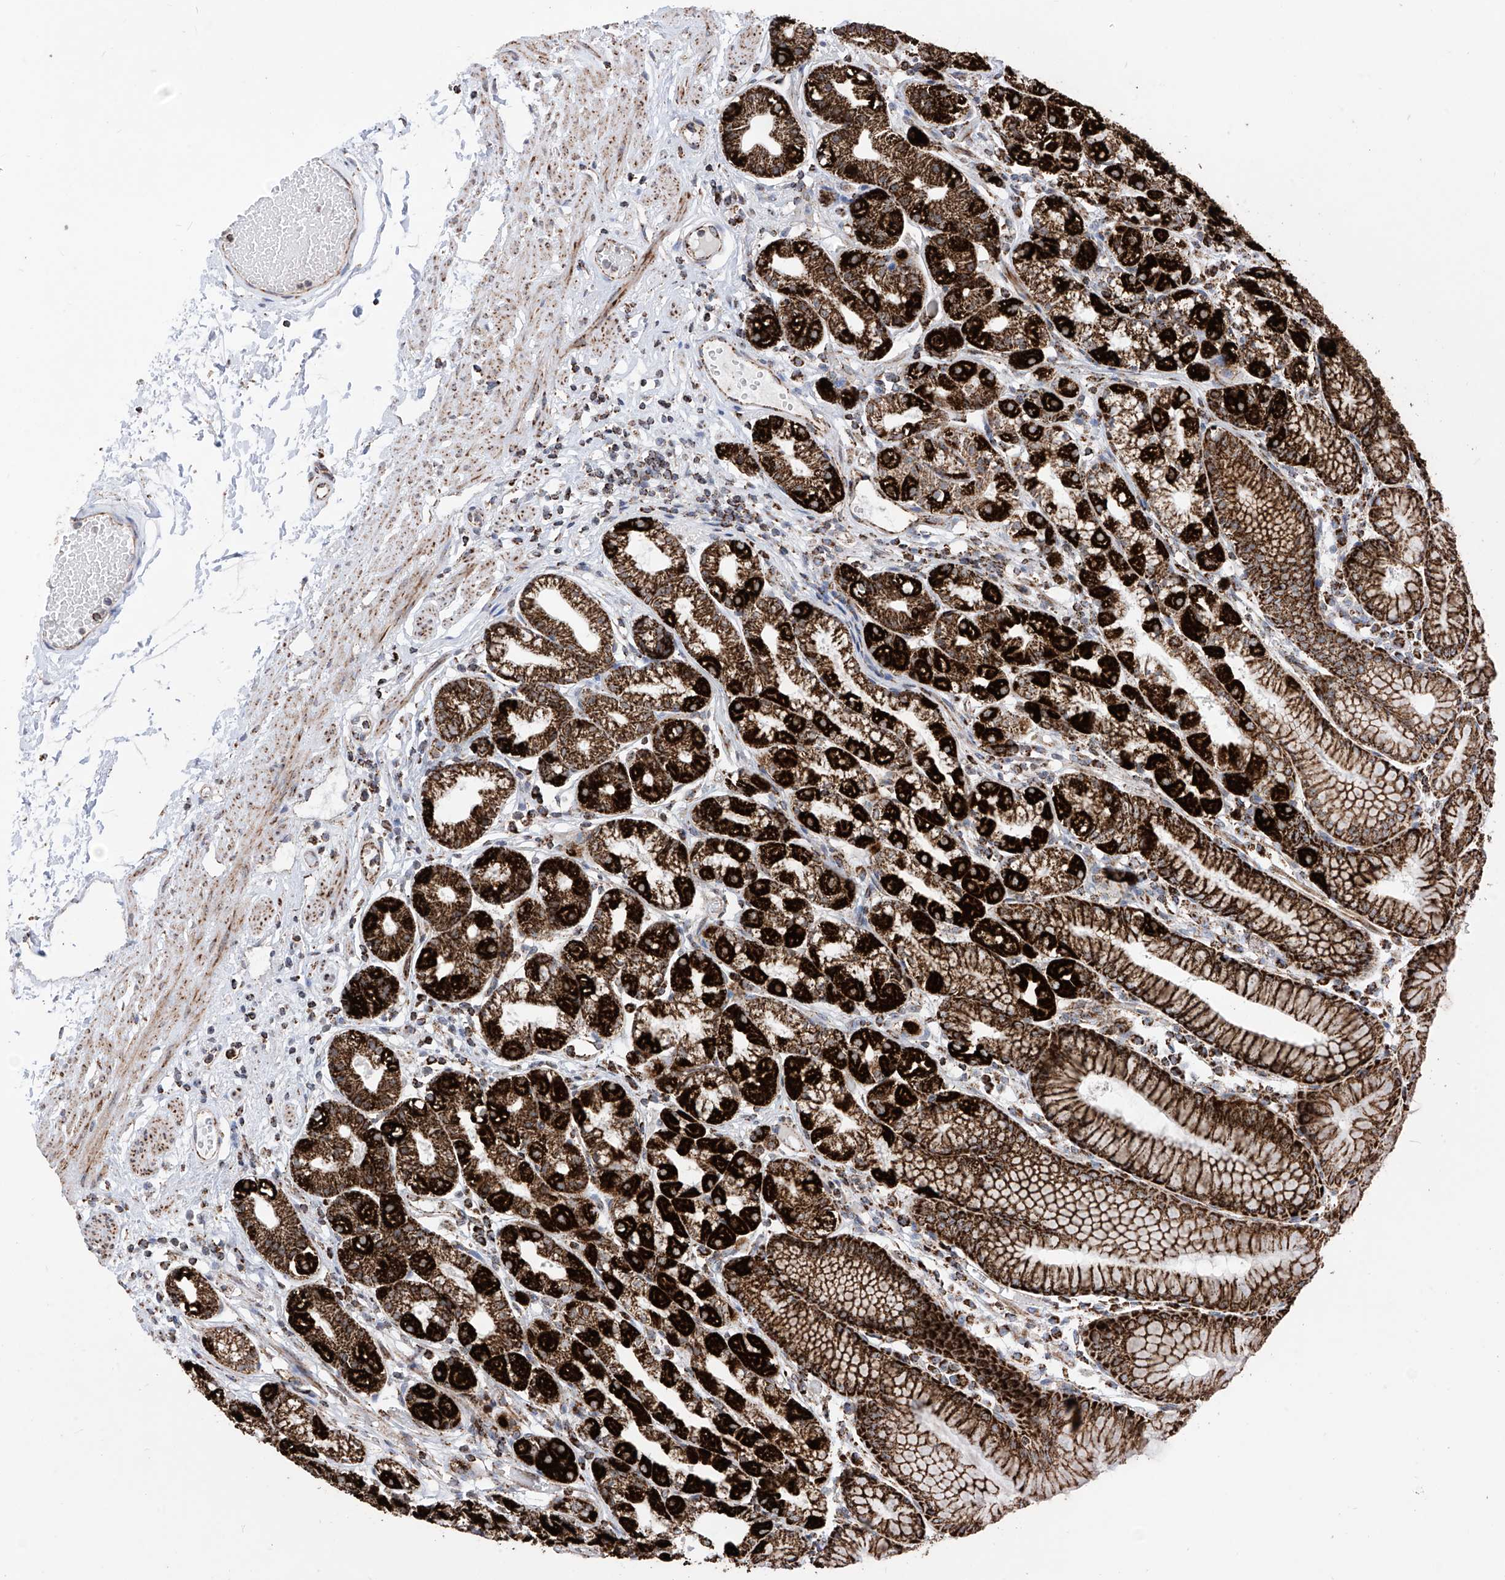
{"staining": {"intensity": "strong", "quantity": ">75%", "location": "cytoplasmic/membranous"}, "tissue": "stomach", "cell_type": "Glandular cells", "image_type": "normal", "snomed": [{"axis": "morphology", "description": "Normal tissue, NOS"}, {"axis": "topography", "description": "Stomach"}], "caption": "DAB (3,3'-diaminobenzidine) immunohistochemical staining of normal human stomach displays strong cytoplasmic/membranous protein expression in approximately >75% of glandular cells.", "gene": "COX5B", "patient": {"sex": "female", "age": 57}}